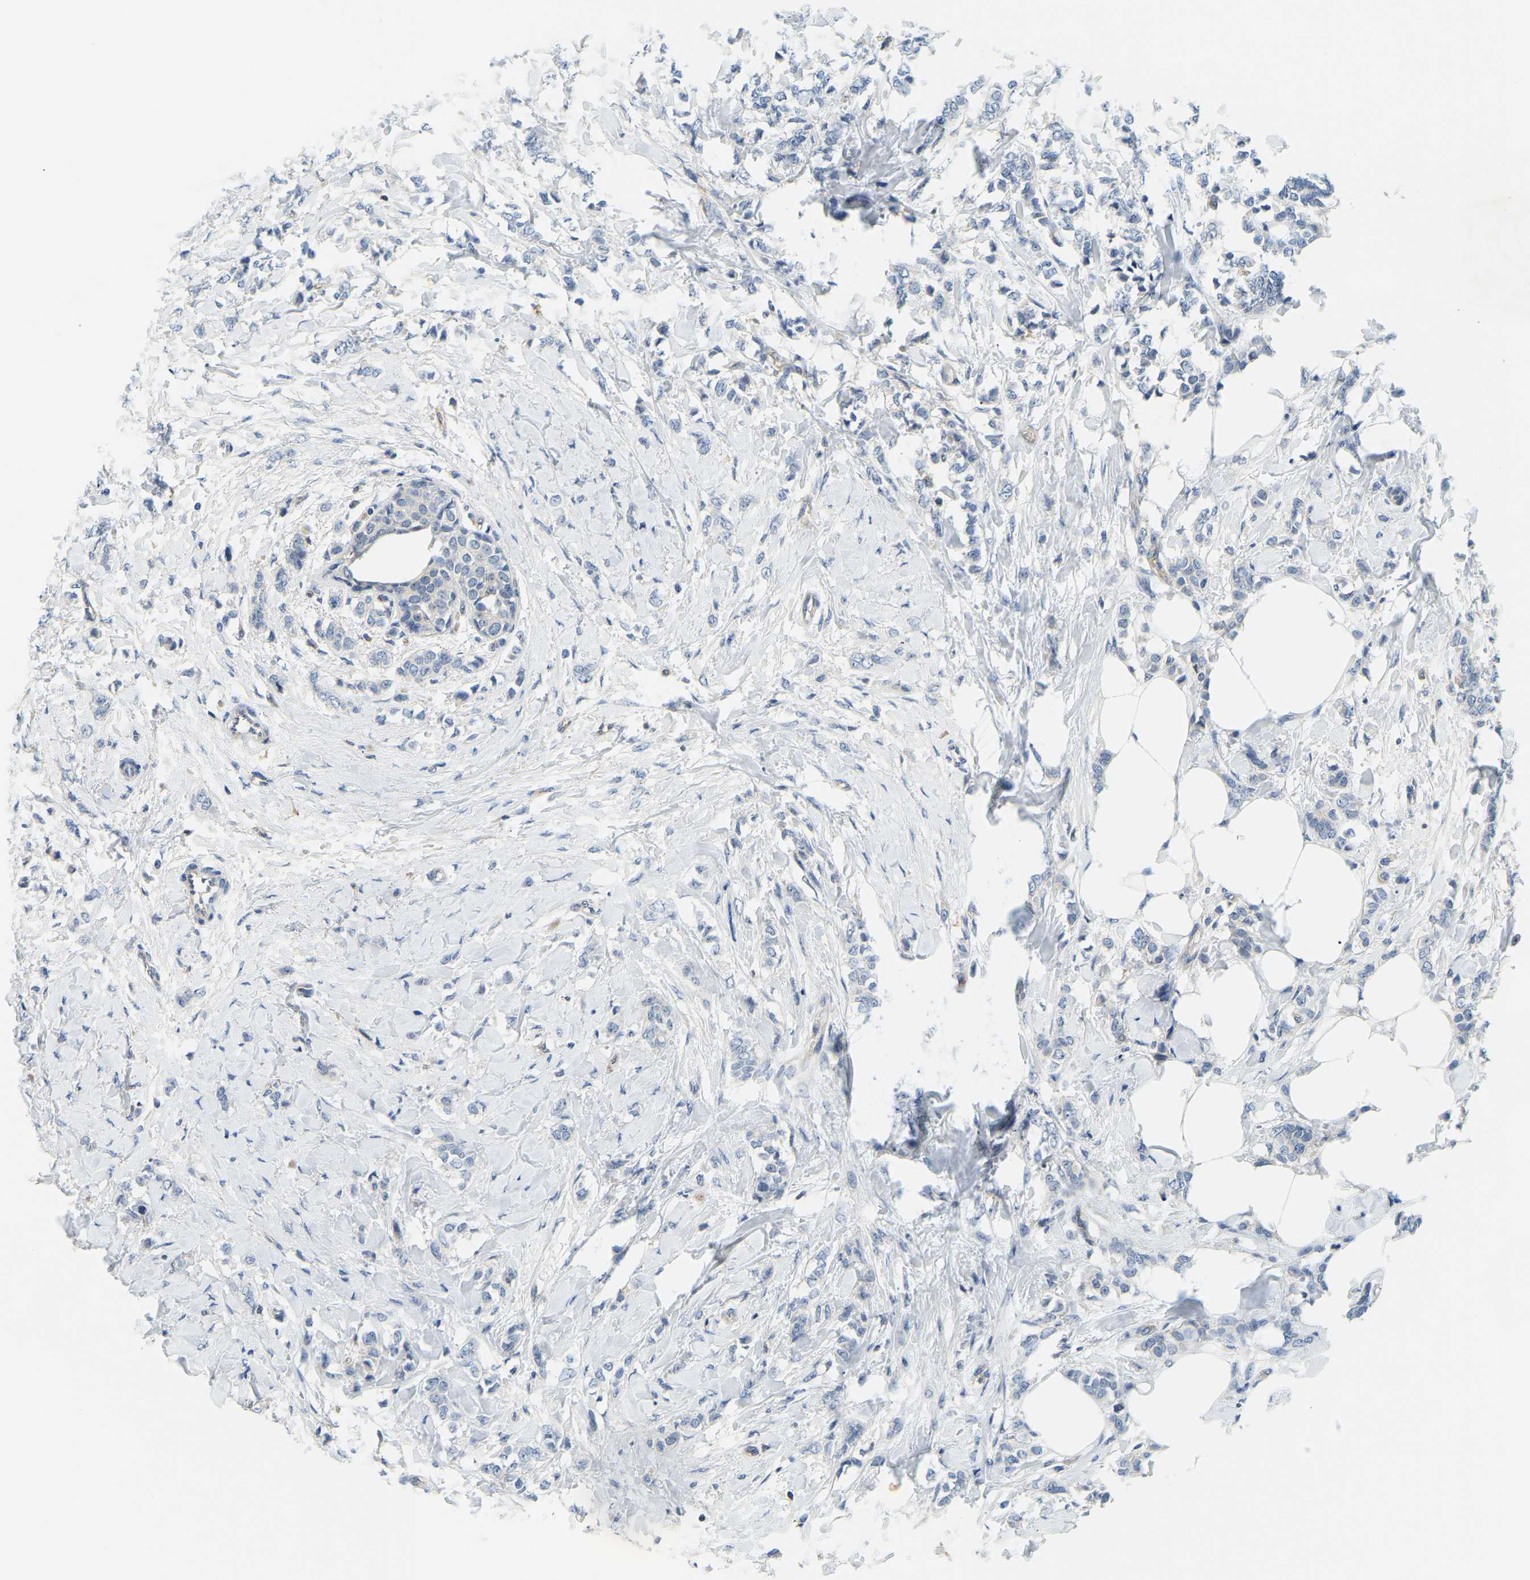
{"staining": {"intensity": "negative", "quantity": "none", "location": "none"}, "tissue": "breast cancer", "cell_type": "Tumor cells", "image_type": "cancer", "snomed": [{"axis": "morphology", "description": "Lobular carcinoma, in situ"}, {"axis": "morphology", "description": "Lobular carcinoma"}, {"axis": "topography", "description": "Breast"}], "caption": "High power microscopy photomicrograph of an immunohistochemistry photomicrograph of breast lobular carcinoma, revealing no significant staining in tumor cells.", "gene": "RRP1", "patient": {"sex": "female", "age": 41}}